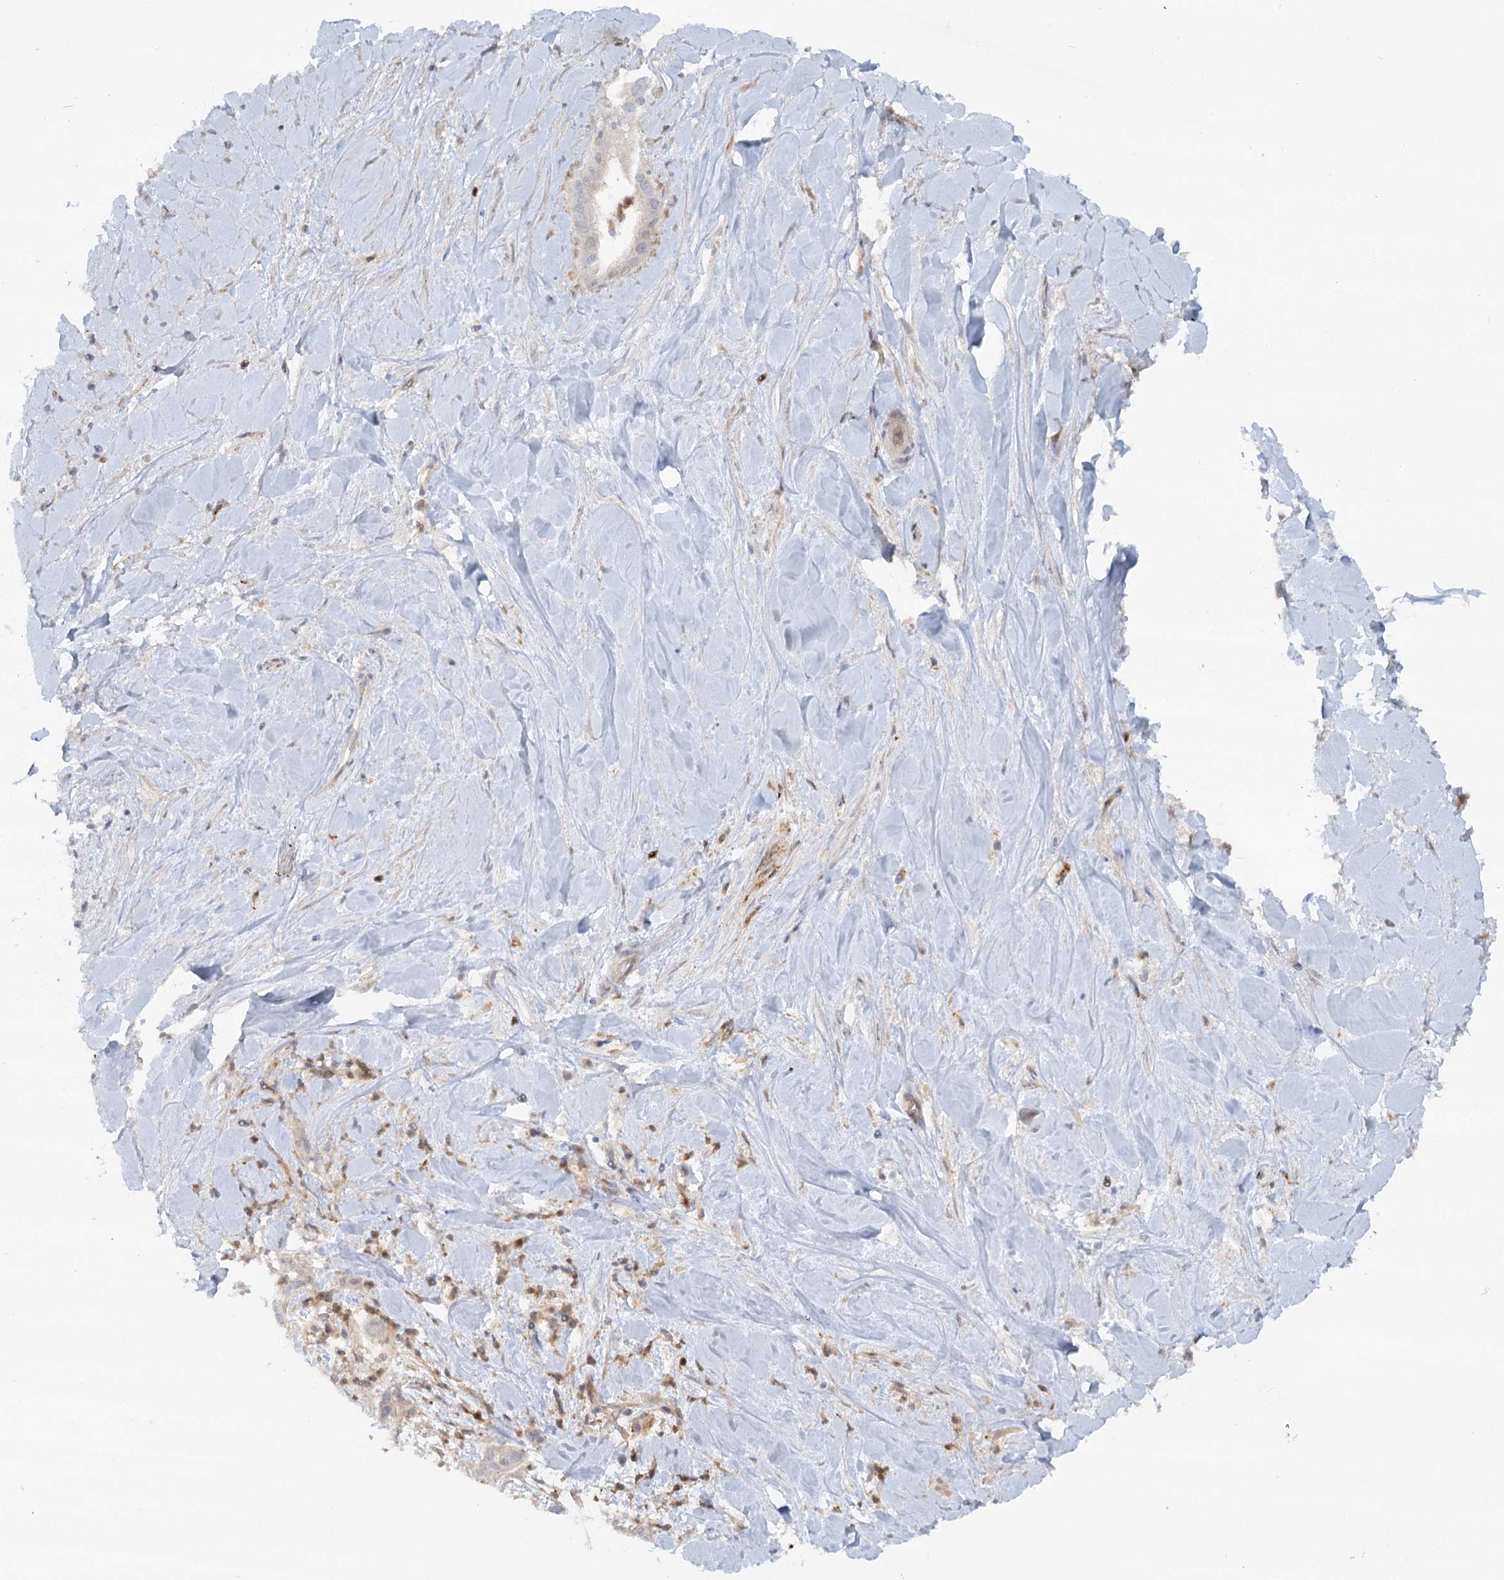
{"staining": {"intensity": "negative", "quantity": "none", "location": "none"}, "tissue": "liver cancer", "cell_type": "Tumor cells", "image_type": "cancer", "snomed": [{"axis": "morphology", "description": "Cholangiocarcinoma"}, {"axis": "topography", "description": "Liver"}], "caption": "The photomicrograph demonstrates no significant positivity in tumor cells of liver cancer.", "gene": "GBE1", "patient": {"sex": "female", "age": 54}}